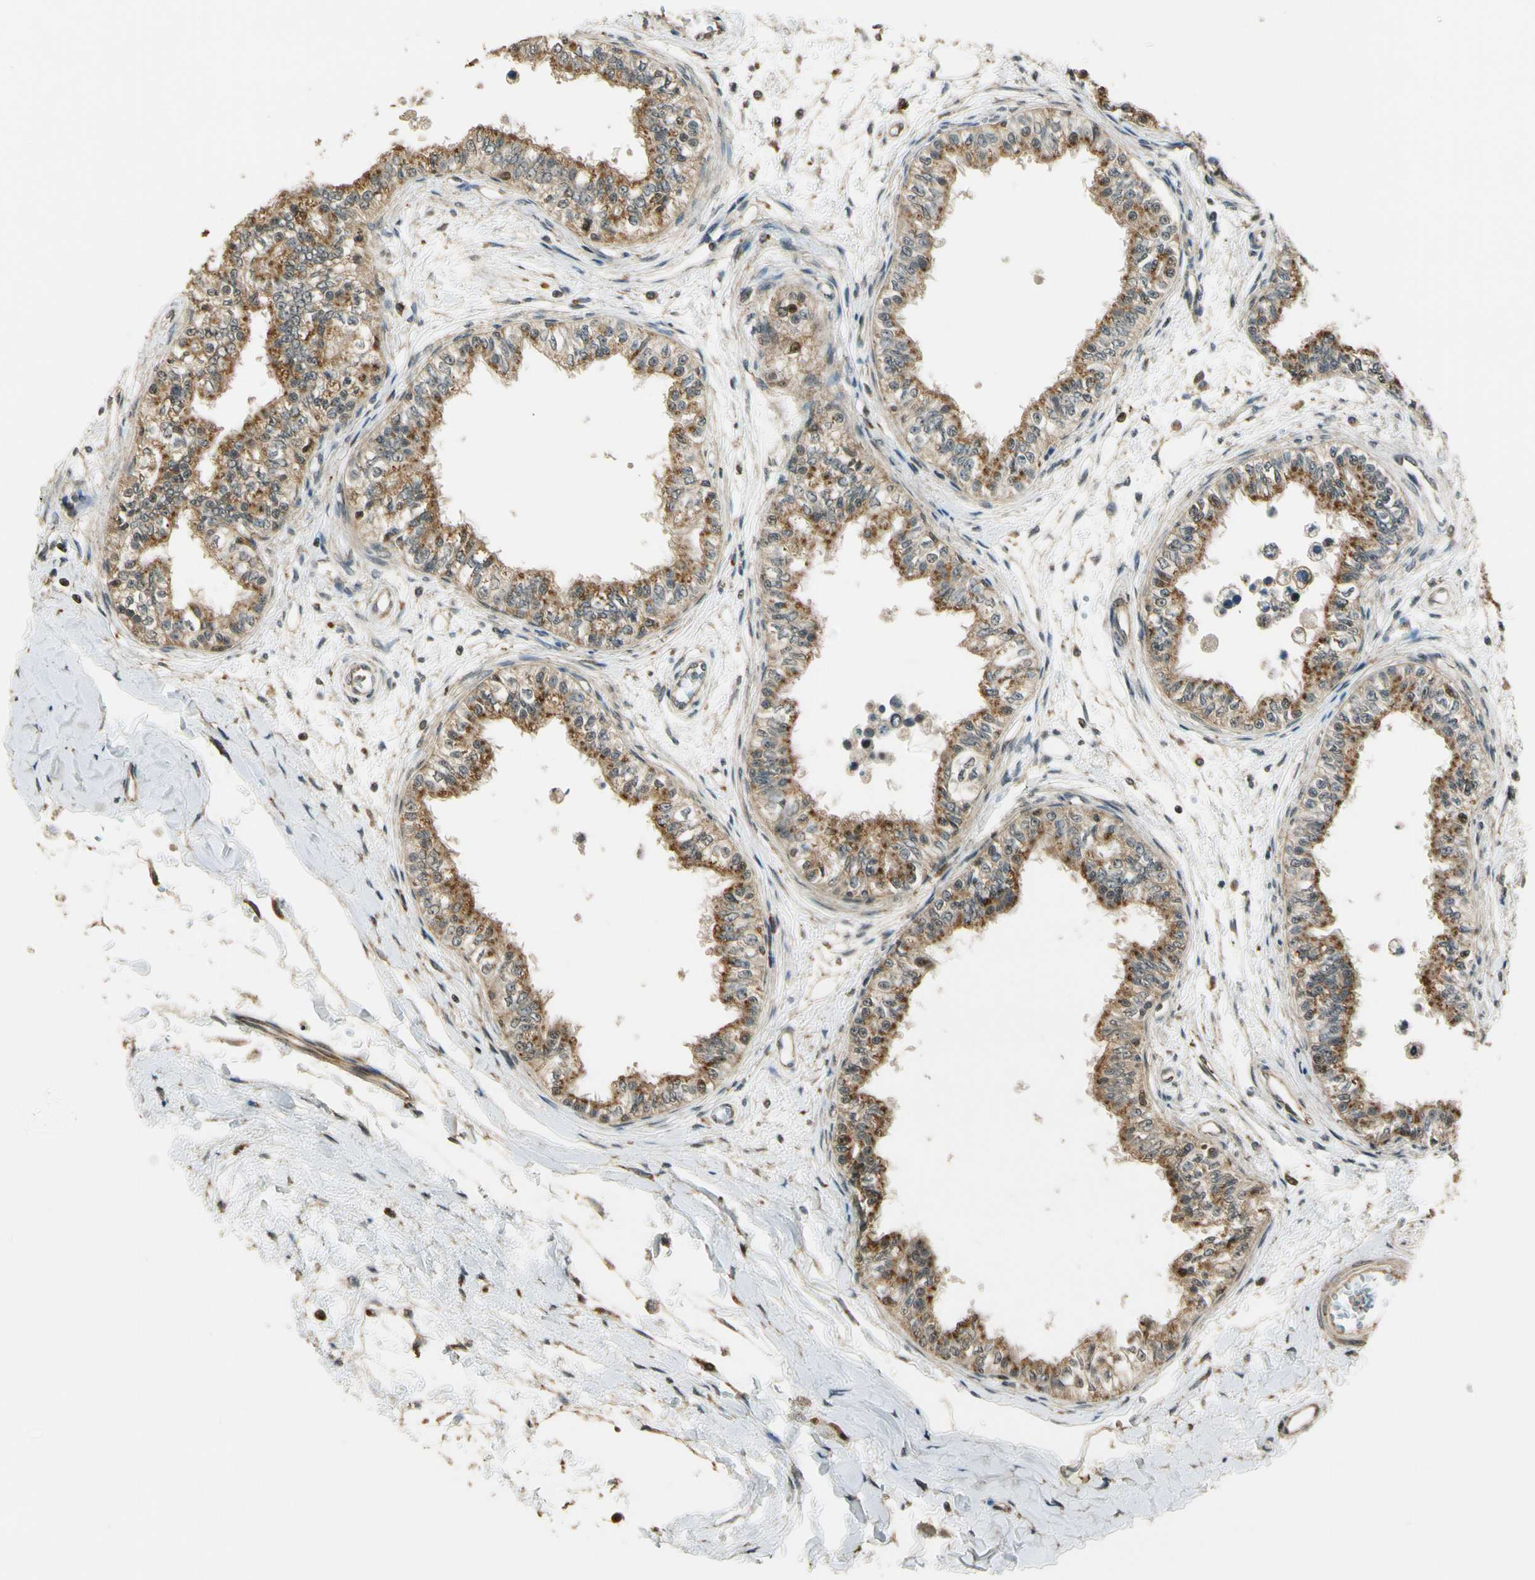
{"staining": {"intensity": "strong", "quantity": ">75%", "location": "cytoplasmic/membranous"}, "tissue": "epididymis", "cell_type": "Glandular cells", "image_type": "normal", "snomed": [{"axis": "morphology", "description": "Normal tissue, NOS"}, {"axis": "morphology", "description": "Adenocarcinoma, metastatic, NOS"}, {"axis": "topography", "description": "Testis"}, {"axis": "topography", "description": "Epididymis"}], "caption": "This is a micrograph of immunohistochemistry (IHC) staining of unremarkable epididymis, which shows strong staining in the cytoplasmic/membranous of glandular cells.", "gene": "LAMTOR1", "patient": {"sex": "male", "age": 26}}